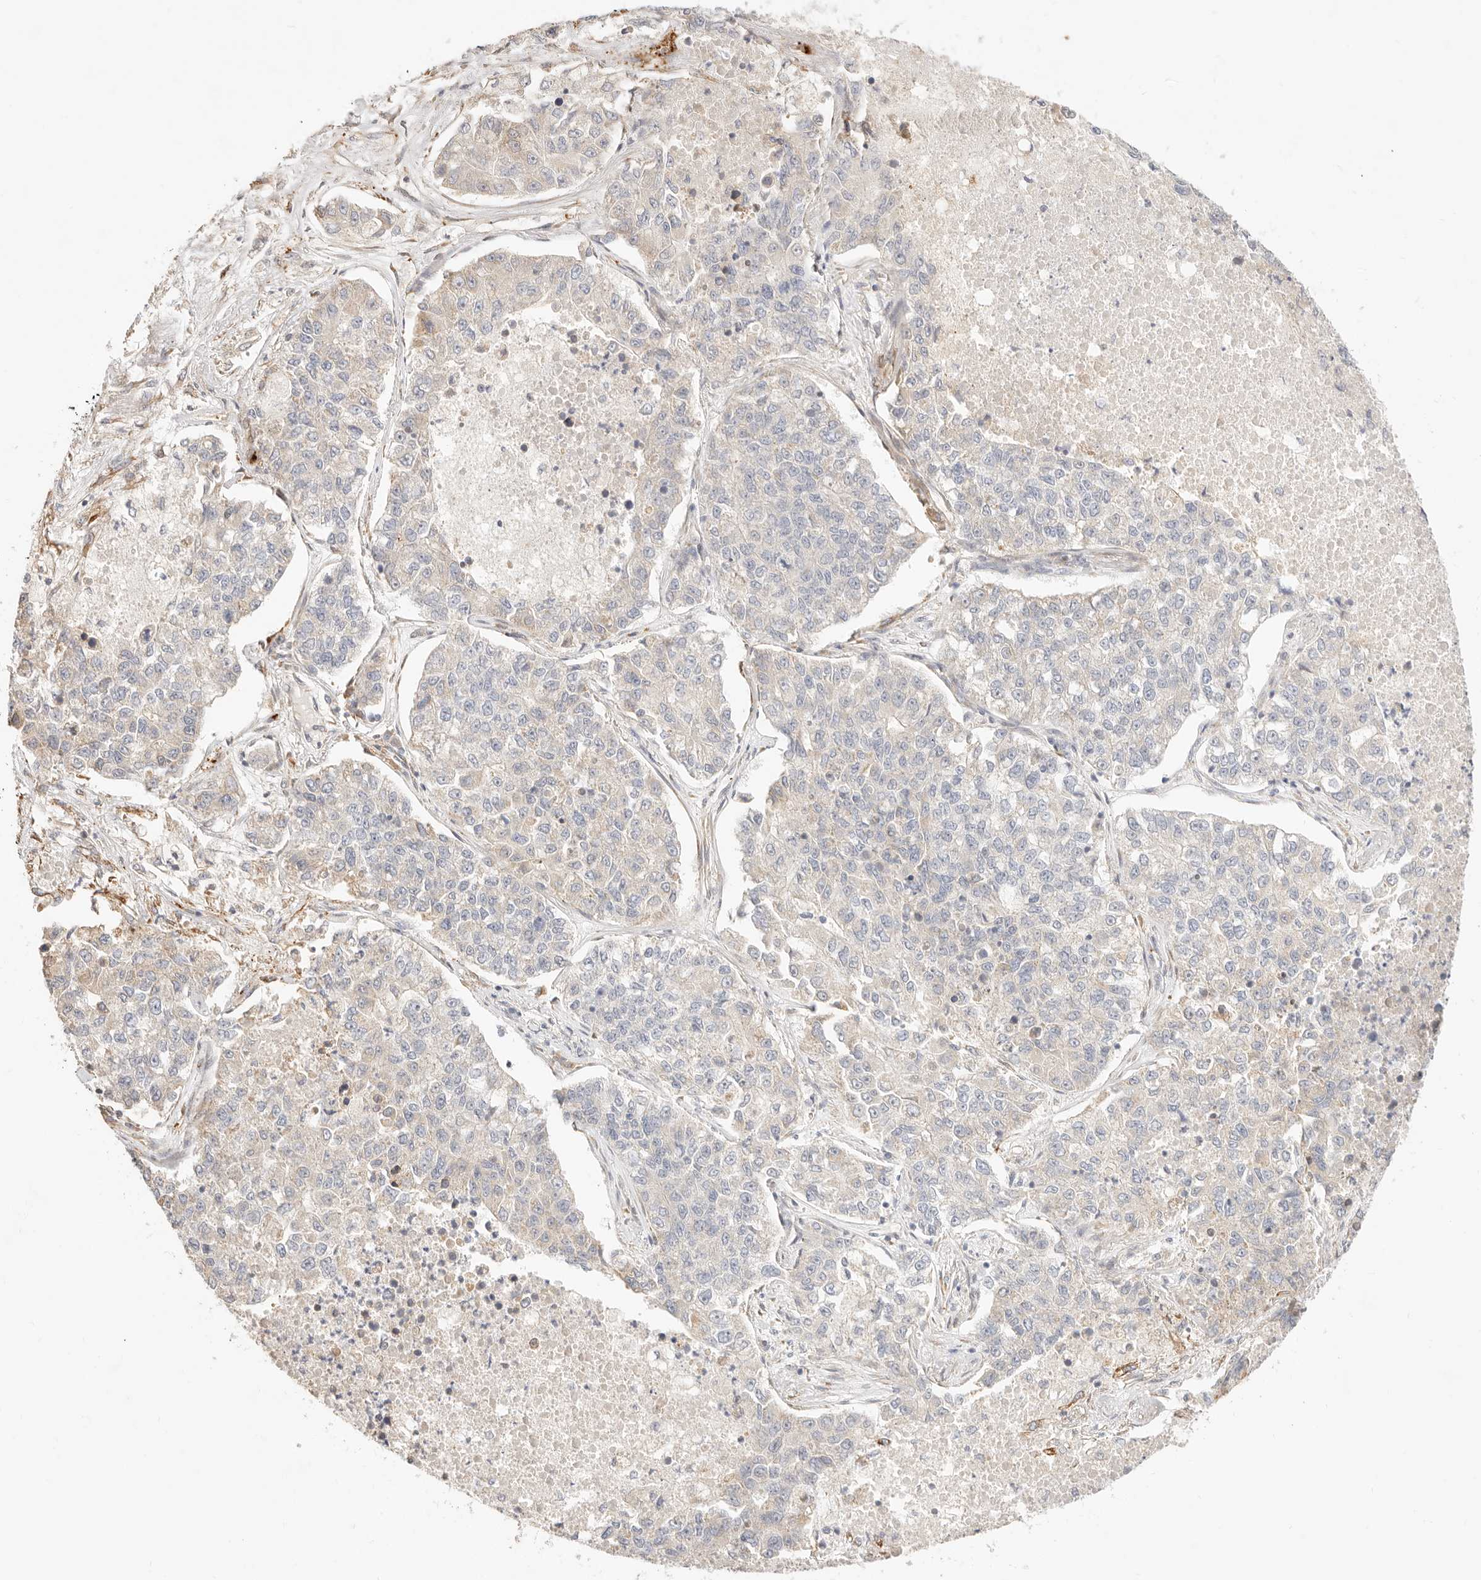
{"staining": {"intensity": "negative", "quantity": "none", "location": "none"}, "tissue": "lung cancer", "cell_type": "Tumor cells", "image_type": "cancer", "snomed": [{"axis": "morphology", "description": "Adenocarcinoma, NOS"}, {"axis": "topography", "description": "Lung"}], "caption": "Immunohistochemistry micrograph of neoplastic tissue: lung adenocarcinoma stained with DAB (3,3'-diaminobenzidine) displays no significant protein expression in tumor cells.", "gene": "UBXN10", "patient": {"sex": "male", "age": 49}}